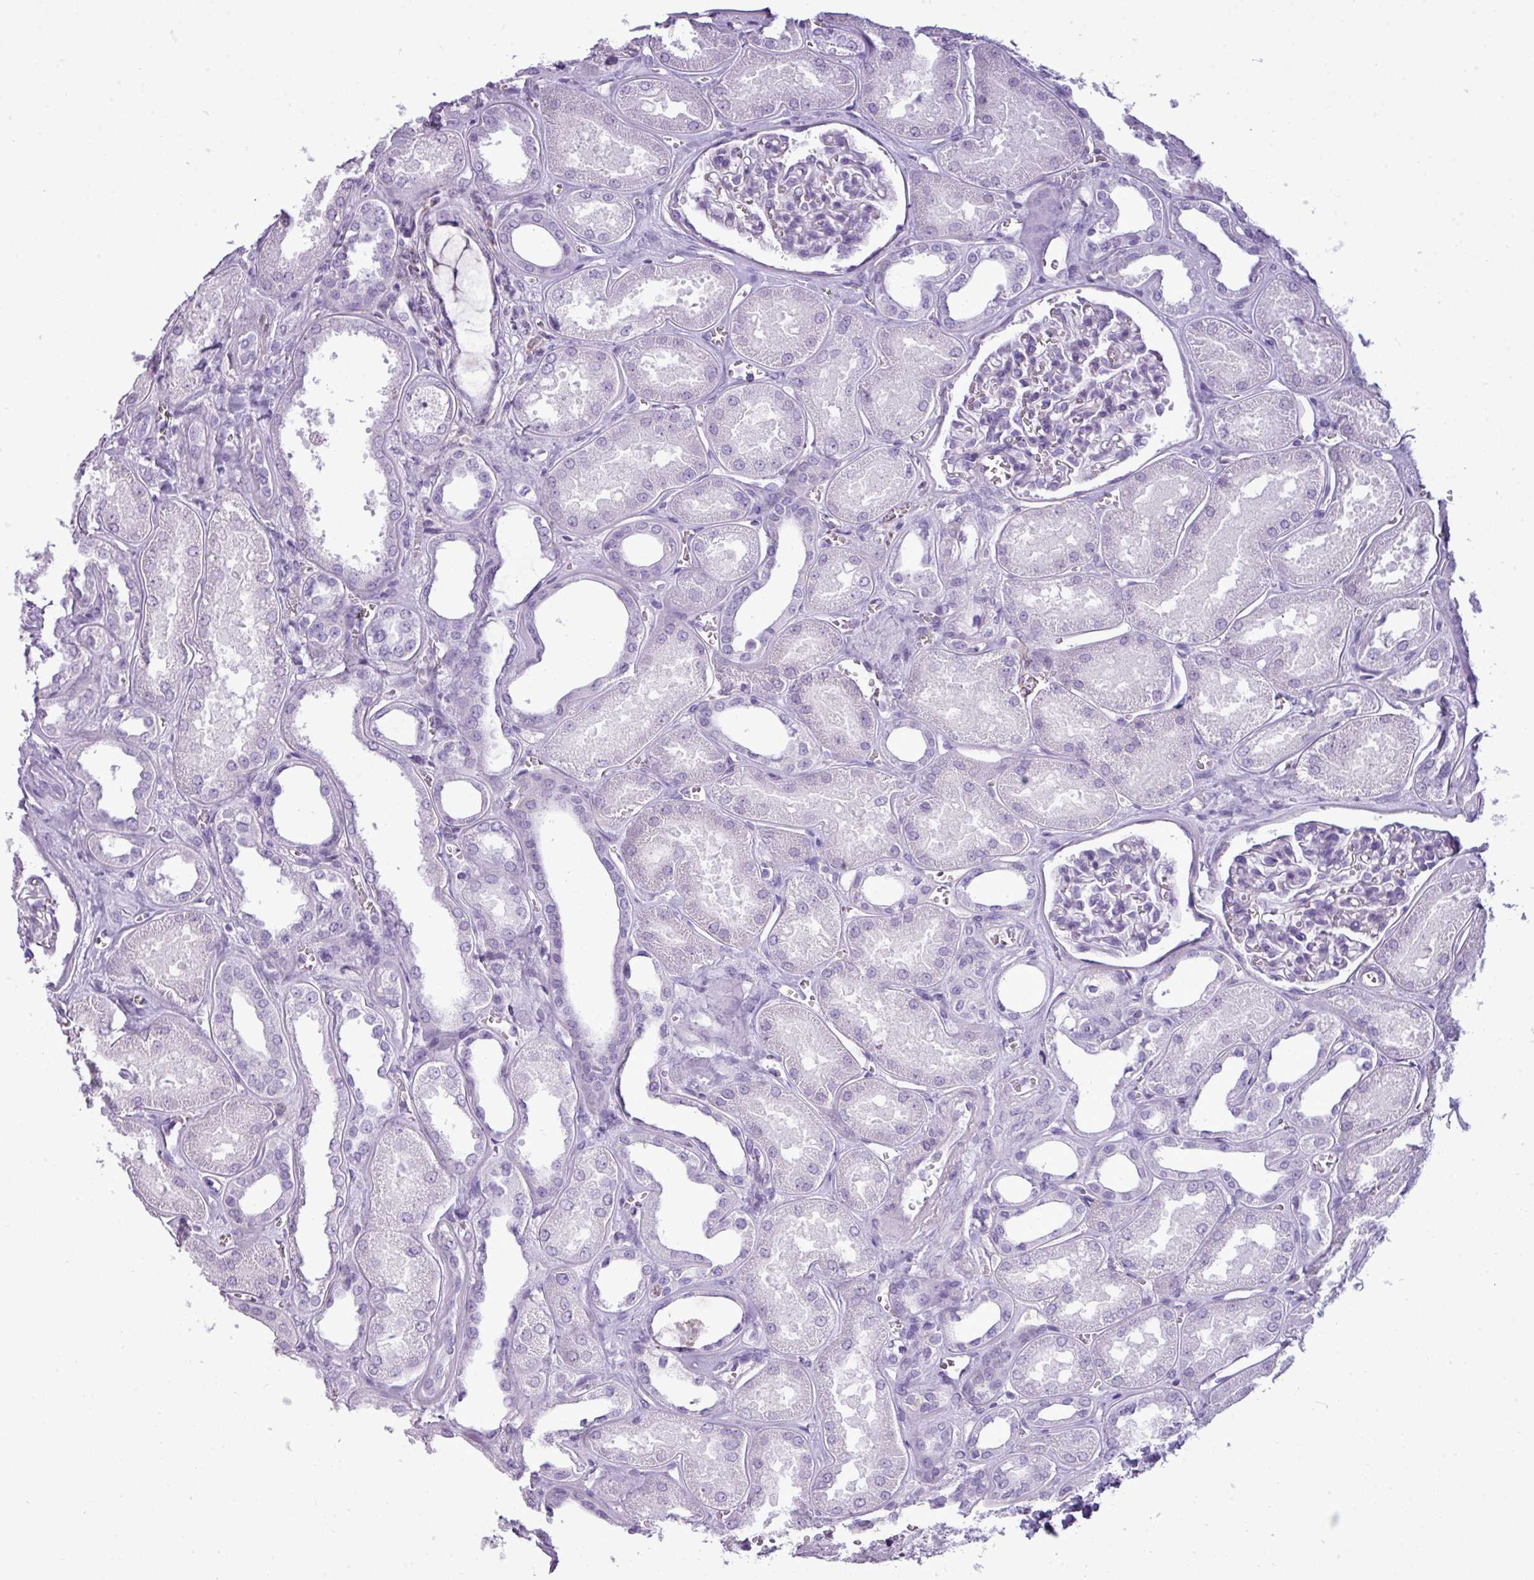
{"staining": {"intensity": "negative", "quantity": "none", "location": "none"}, "tissue": "kidney", "cell_type": "Cells in glomeruli", "image_type": "normal", "snomed": [{"axis": "morphology", "description": "Normal tissue, NOS"}, {"axis": "morphology", "description": "Adenocarcinoma, NOS"}, {"axis": "topography", "description": "Kidney"}], "caption": "Immunohistochemistry image of benign kidney stained for a protein (brown), which demonstrates no positivity in cells in glomeruli.", "gene": "RBMXL2", "patient": {"sex": "female", "age": 68}}